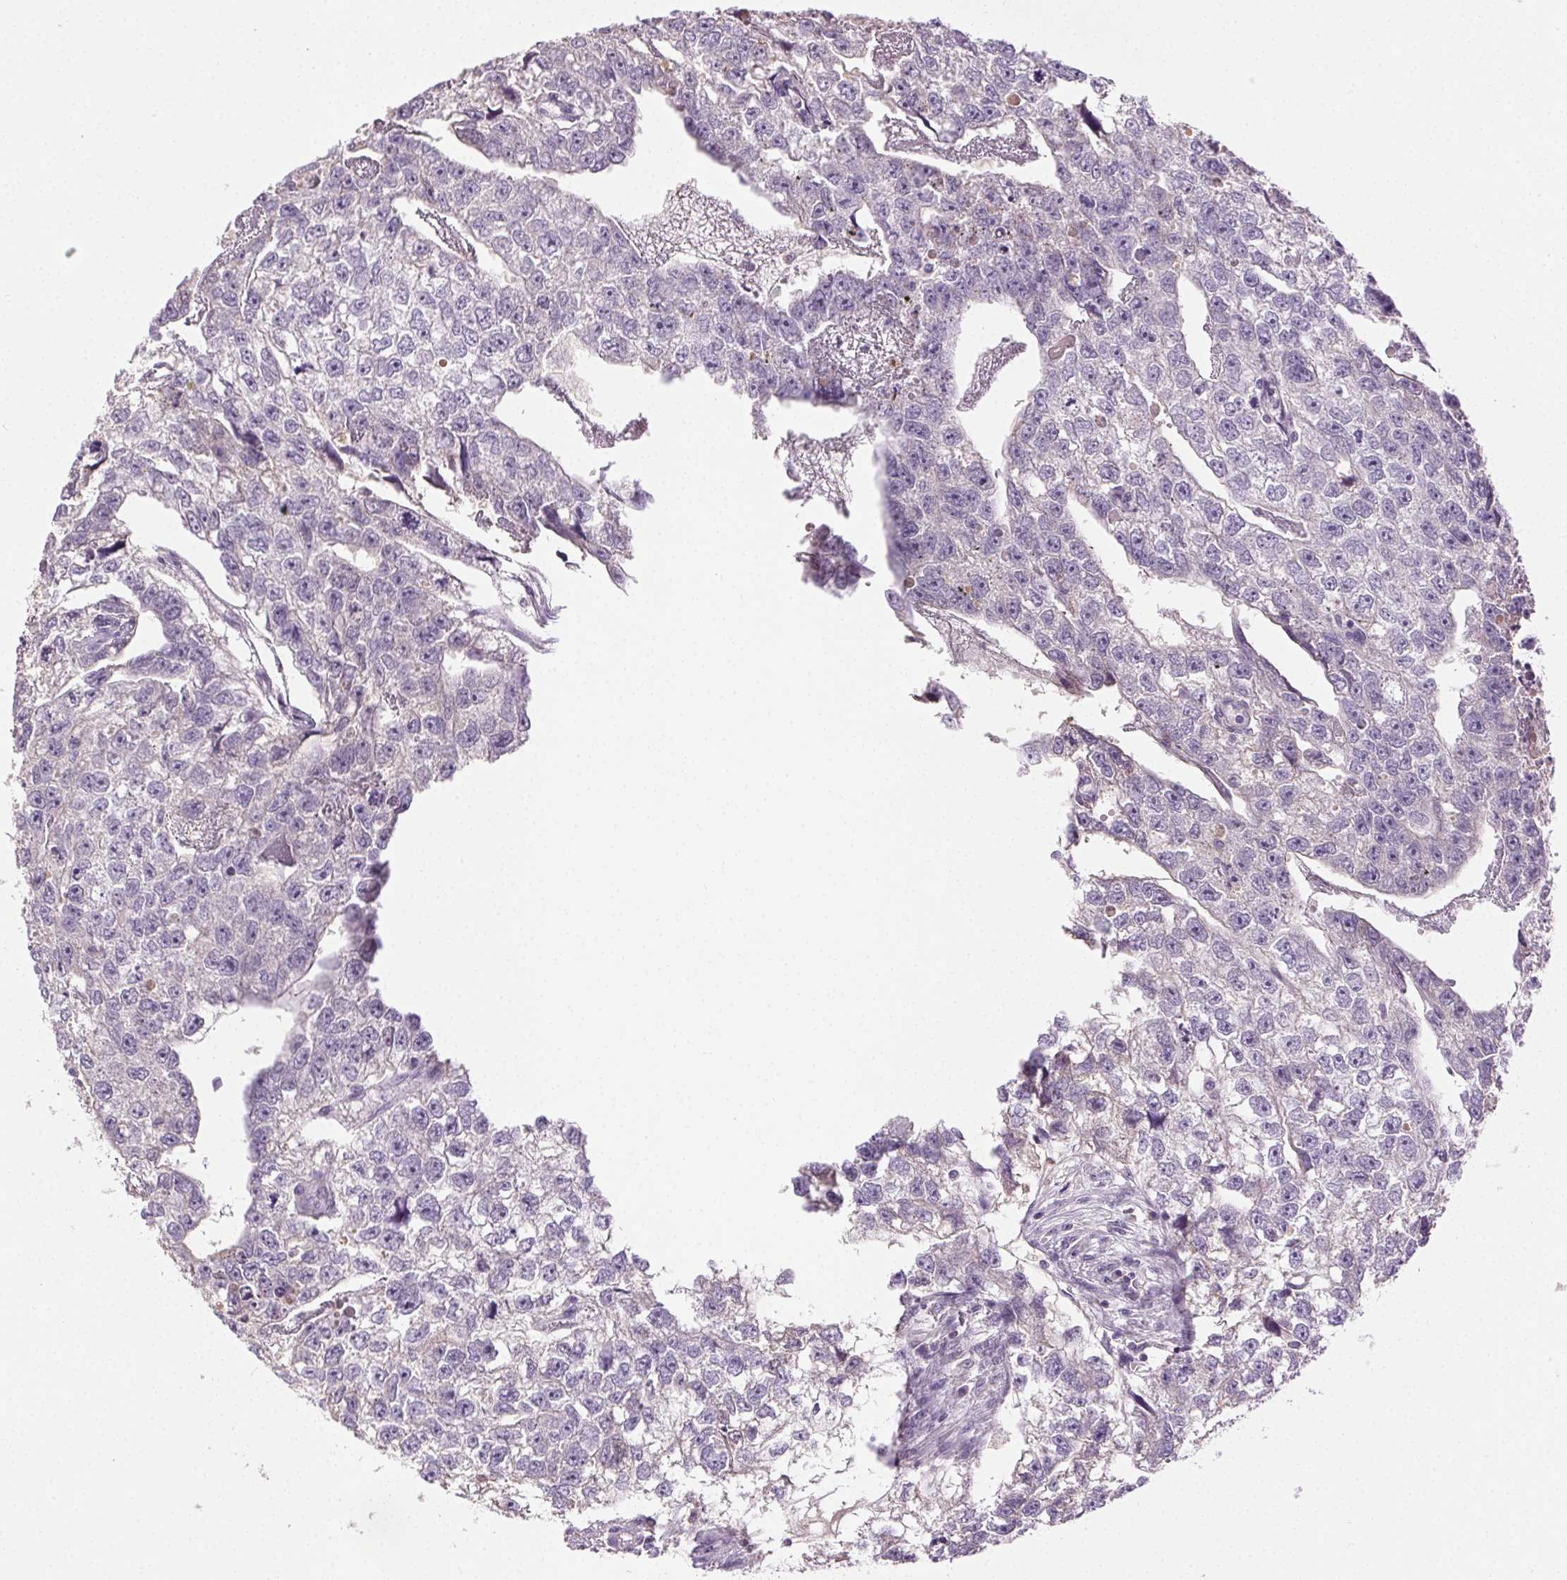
{"staining": {"intensity": "negative", "quantity": "none", "location": "none"}, "tissue": "testis cancer", "cell_type": "Tumor cells", "image_type": "cancer", "snomed": [{"axis": "morphology", "description": "Carcinoma, Embryonal, NOS"}, {"axis": "morphology", "description": "Teratoma, malignant, NOS"}, {"axis": "topography", "description": "Testis"}], "caption": "Immunohistochemistry (IHC) photomicrograph of neoplastic tissue: testis malignant teratoma stained with DAB (3,3'-diaminobenzidine) reveals no significant protein expression in tumor cells.", "gene": "BPIFB2", "patient": {"sex": "male", "age": 44}}